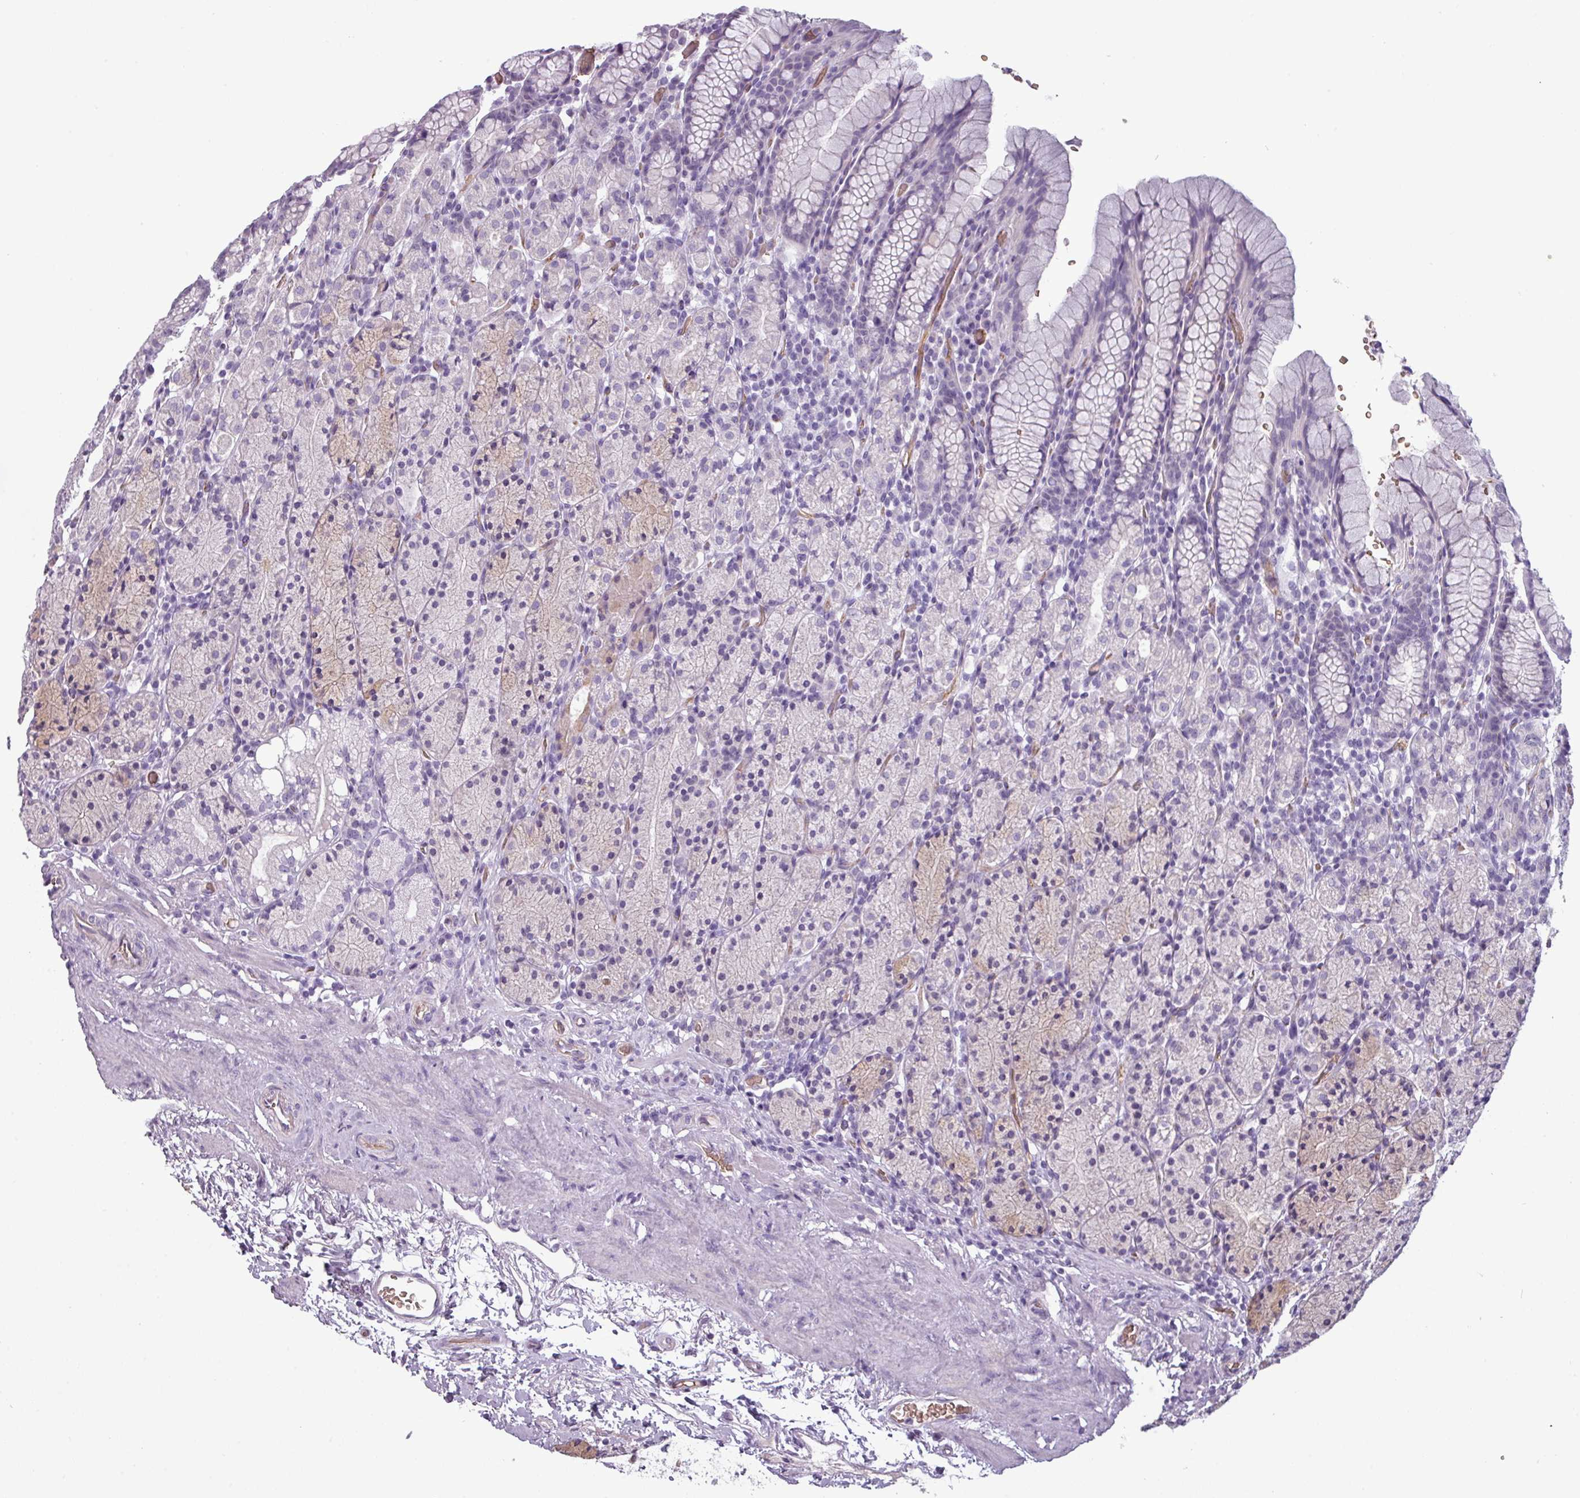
{"staining": {"intensity": "negative", "quantity": "none", "location": "none"}, "tissue": "stomach", "cell_type": "Glandular cells", "image_type": "normal", "snomed": [{"axis": "morphology", "description": "Normal tissue, NOS"}, {"axis": "topography", "description": "Stomach, upper"}, {"axis": "topography", "description": "Stomach"}], "caption": "Glandular cells show no significant expression in normal stomach. (Brightfield microscopy of DAB (3,3'-diaminobenzidine) immunohistochemistry at high magnification).", "gene": "AREL1", "patient": {"sex": "male", "age": 62}}